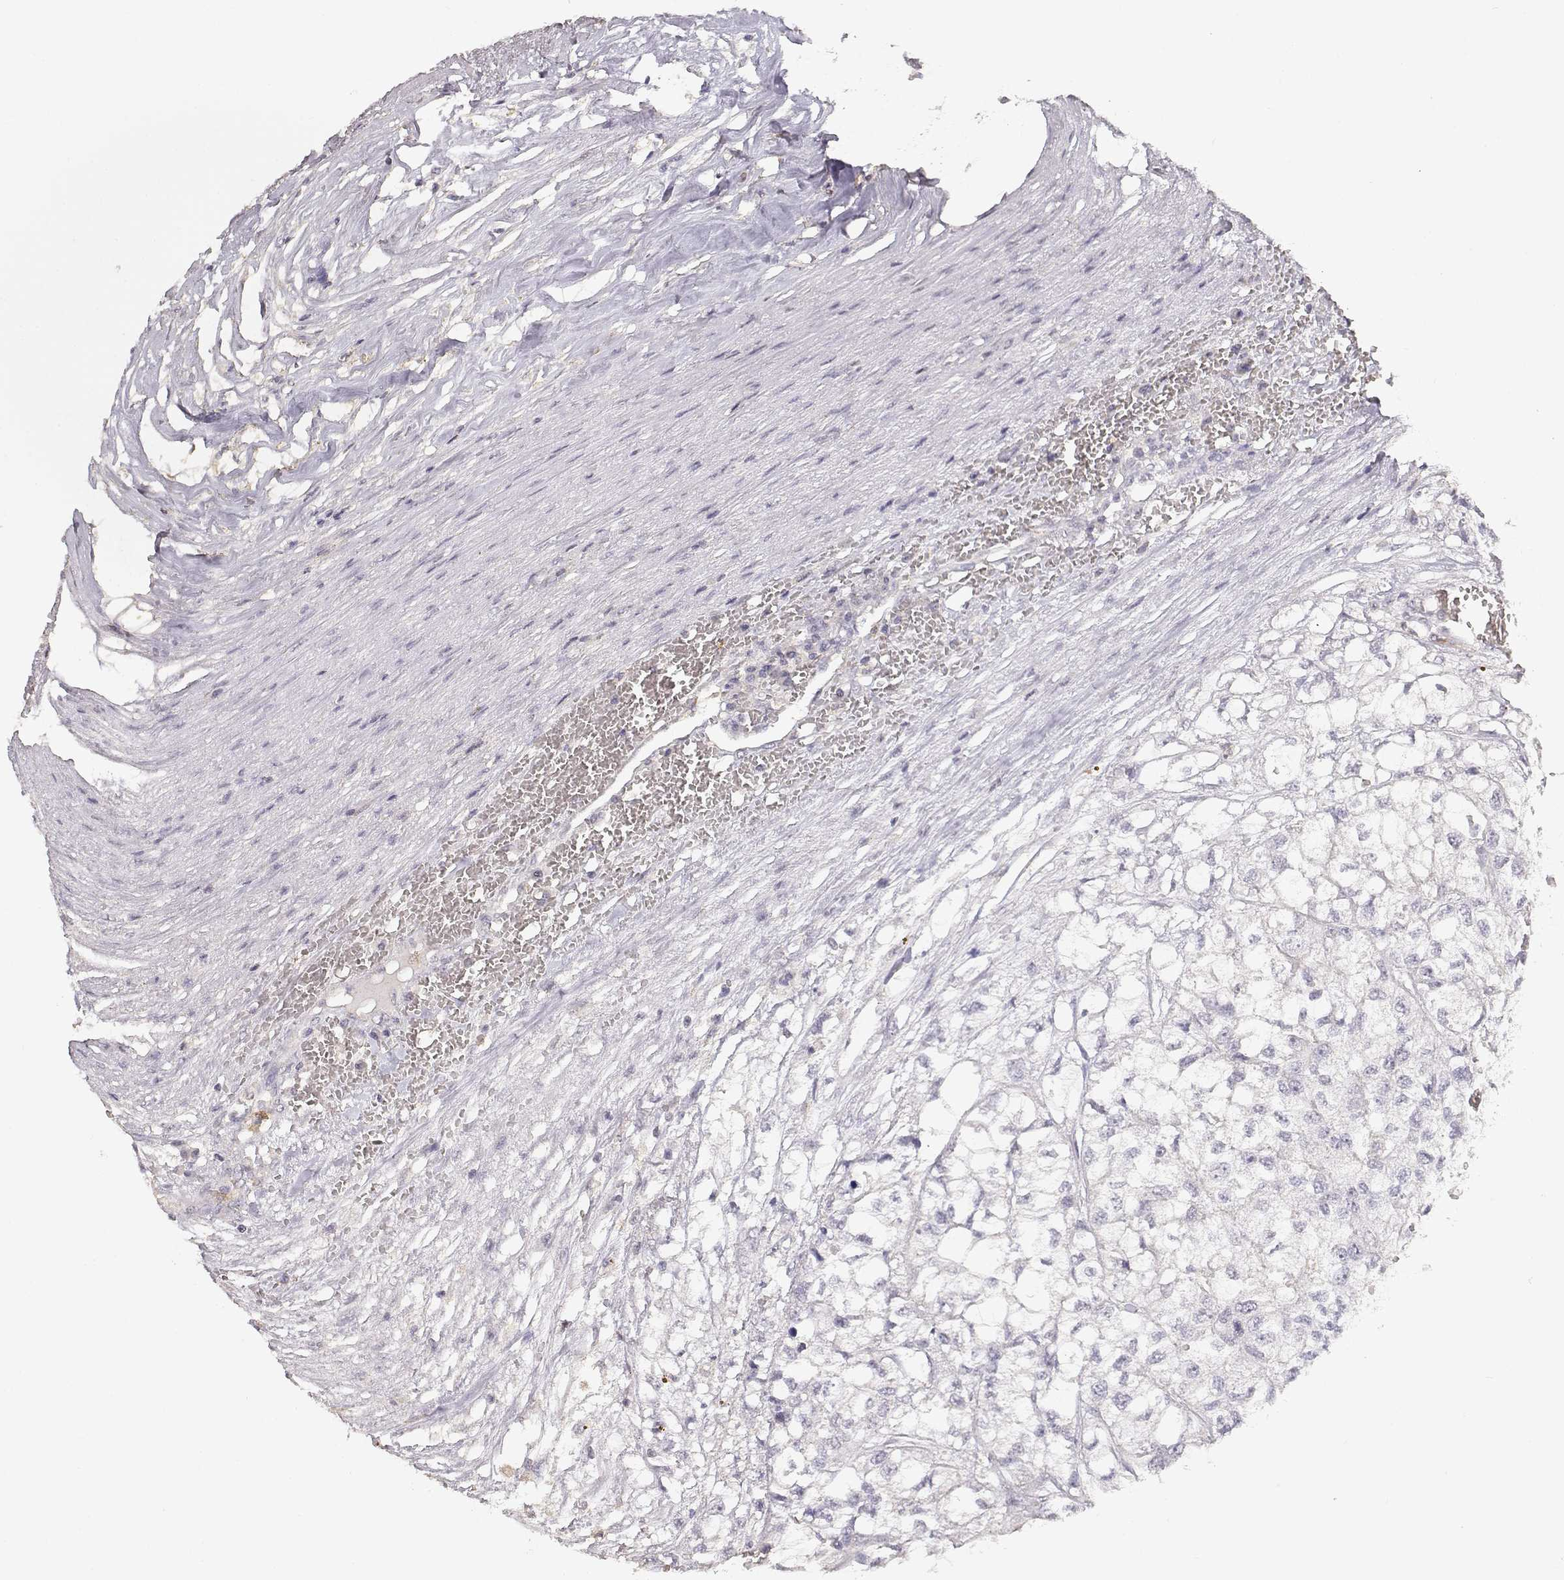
{"staining": {"intensity": "negative", "quantity": "none", "location": "none"}, "tissue": "renal cancer", "cell_type": "Tumor cells", "image_type": "cancer", "snomed": [{"axis": "morphology", "description": "Adenocarcinoma, NOS"}, {"axis": "topography", "description": "Kidney"}], "caption": "This is an immunohistochemistry photomicrograph of renal cancer (adenocarcinoma). There is no positivity in tumor cells.", "gene": "TNFRSF10C", "patient": {"sex": "male", "age": 56}}